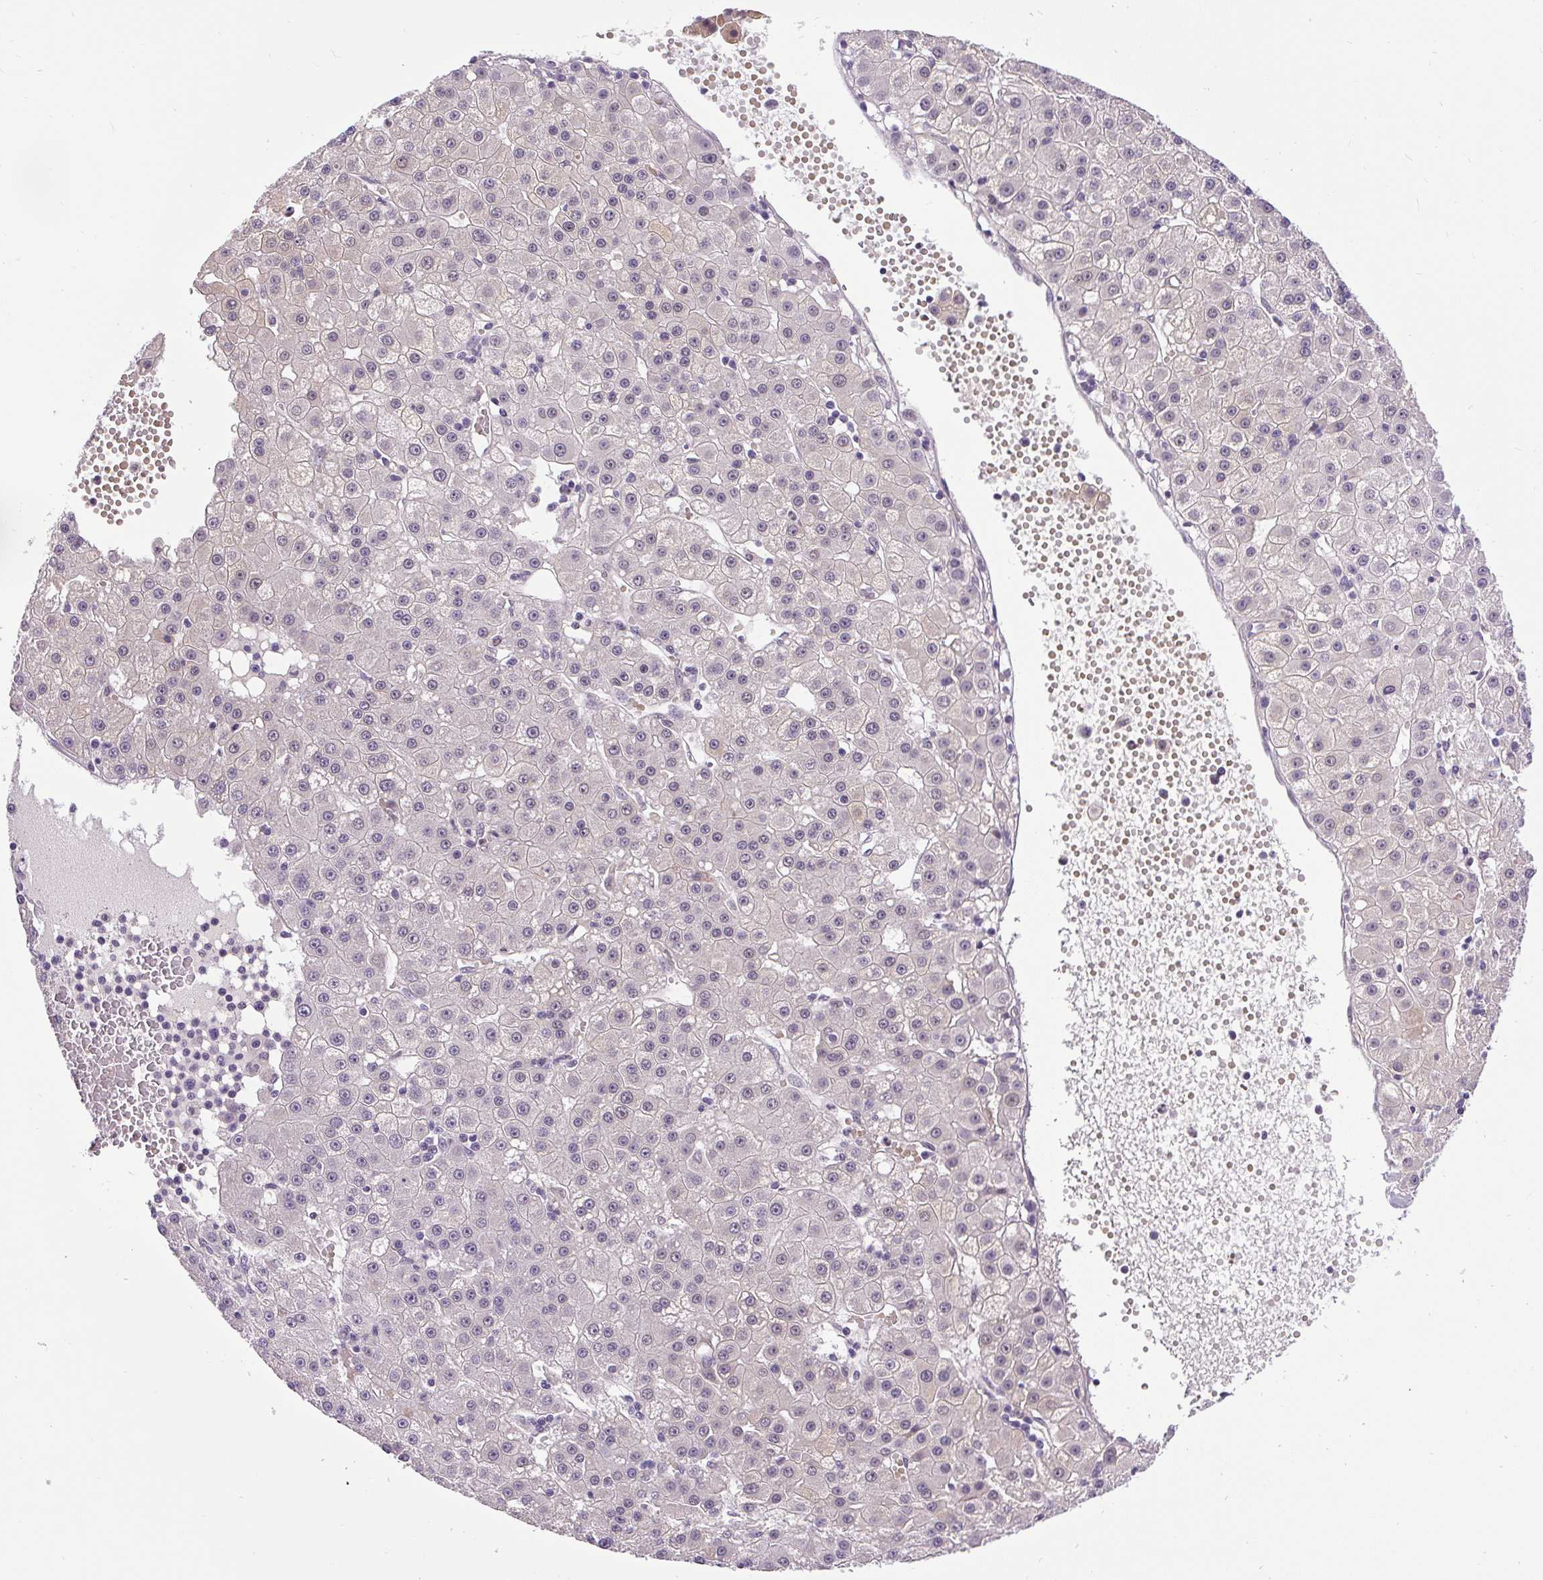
{"staining": {"intensity": "negative", "quantity": "none", "location": "none"}, "tissue": "liver cancer", "cell_type": "Tumor cells", "image_type": "cancer", "snomed": [{"axis": "morphology", "description": "Carcinoma, Hepatocellular, NOS"}, {"axis": "topography", "description": "Liver"}], "caption": "This is an IHC photomicrograph of hepatocellular carcinoma (liver). There is no expression in tumor cells.", "gene": "FAM117B", "patient": {"sex": "male", "age": 76}}